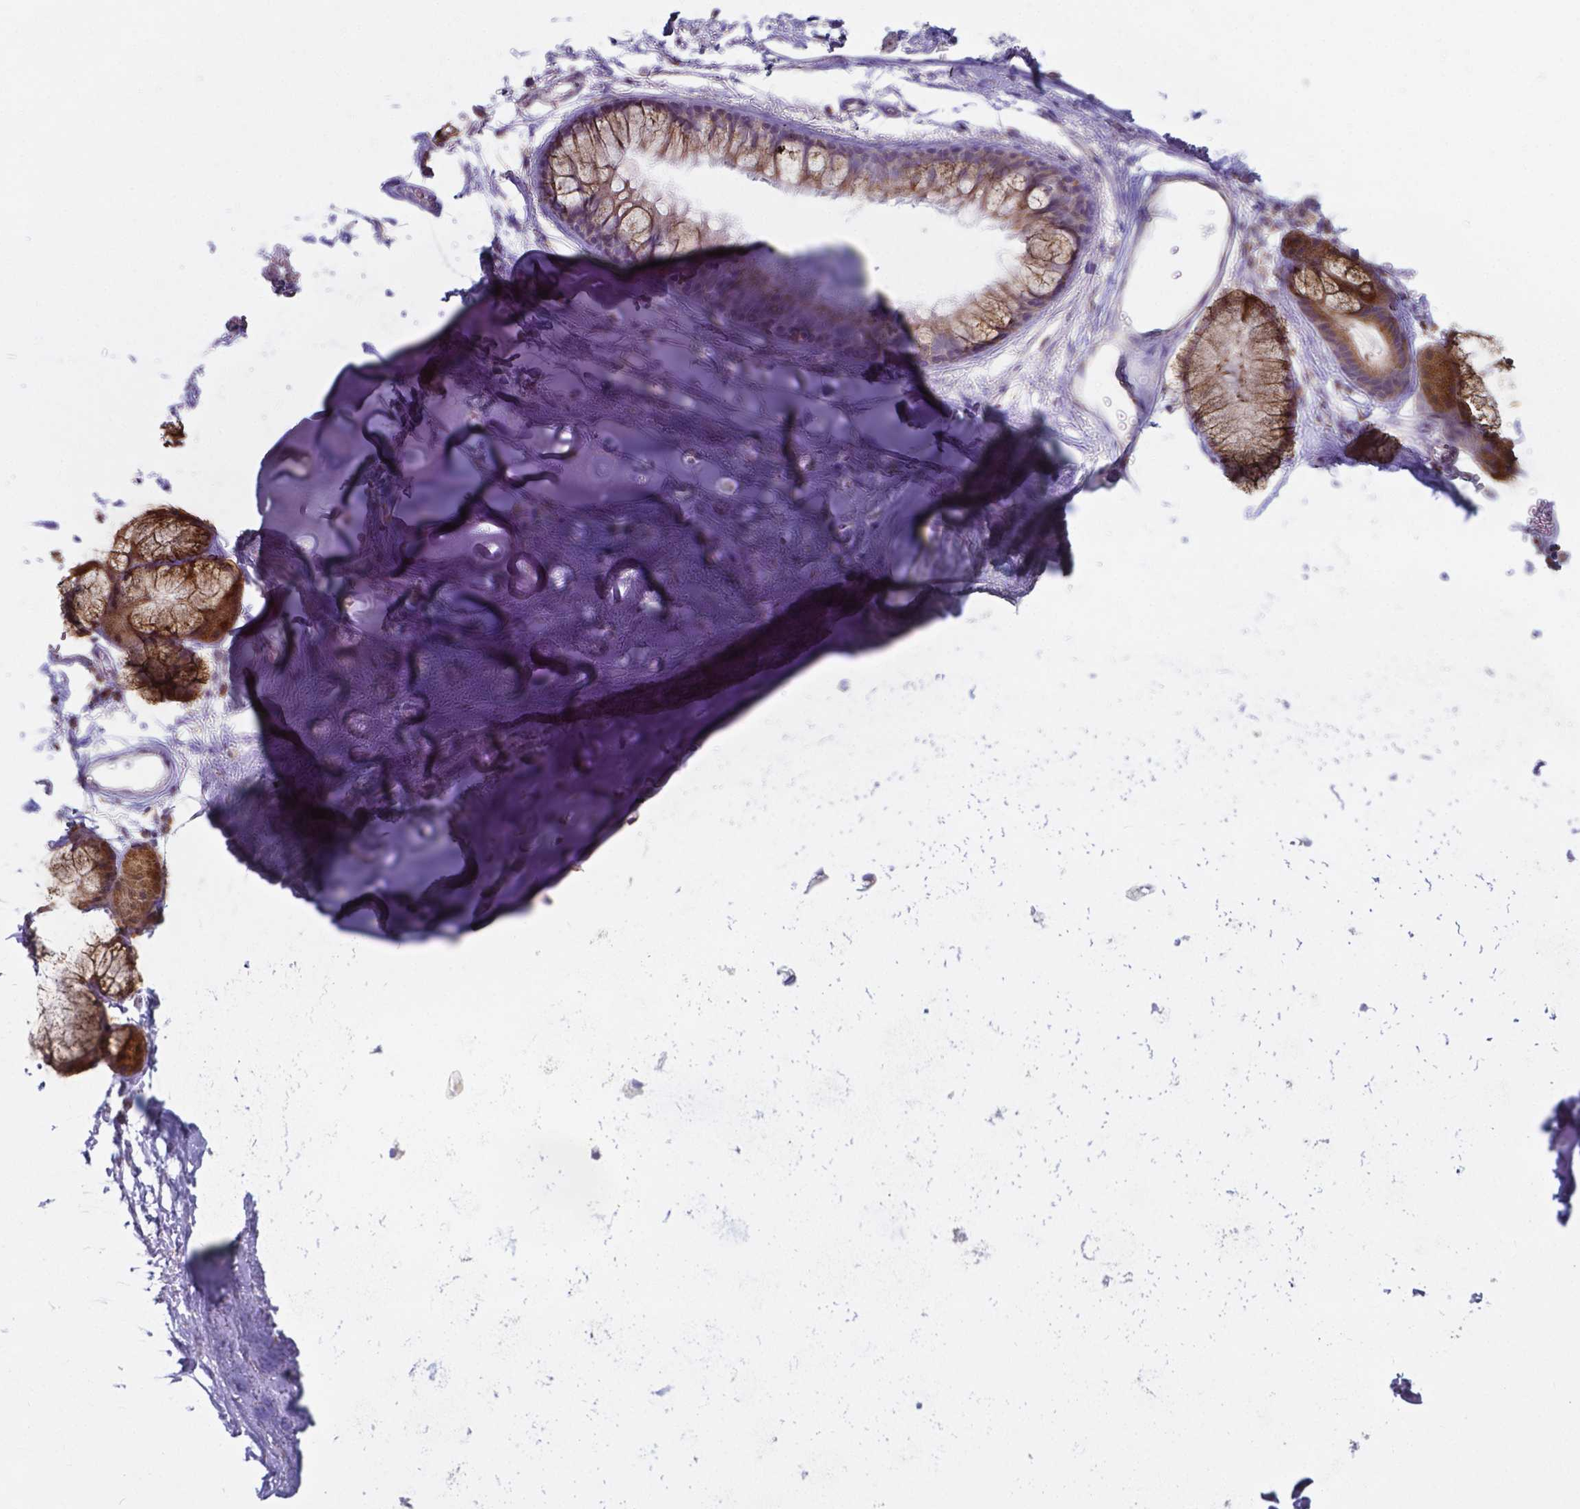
{"staining": {"intensity": "weak", "quantity": "25%-75%", "location": "cytoplasmic/membranous"}, "tissue": "adipose tissue", "cell_type": "Adipocytes", "image_type": "normal", "snomed": [{"axis": "morphology", "description": "Normal tissue, NOS"}, {"axis": "topography", "description": "Cartilage tissue"}, {"axis": "topography", "description": "Bronchus"}], "caption": "There is low levels of weak cytoplasmic/membranous positivity in adipocytes of benign adipose tissue, as demonstrated by immunohistochemical staining (brown color).", "gene": "FAM114A1", "patient": {"sex": "female", "age": 79}}